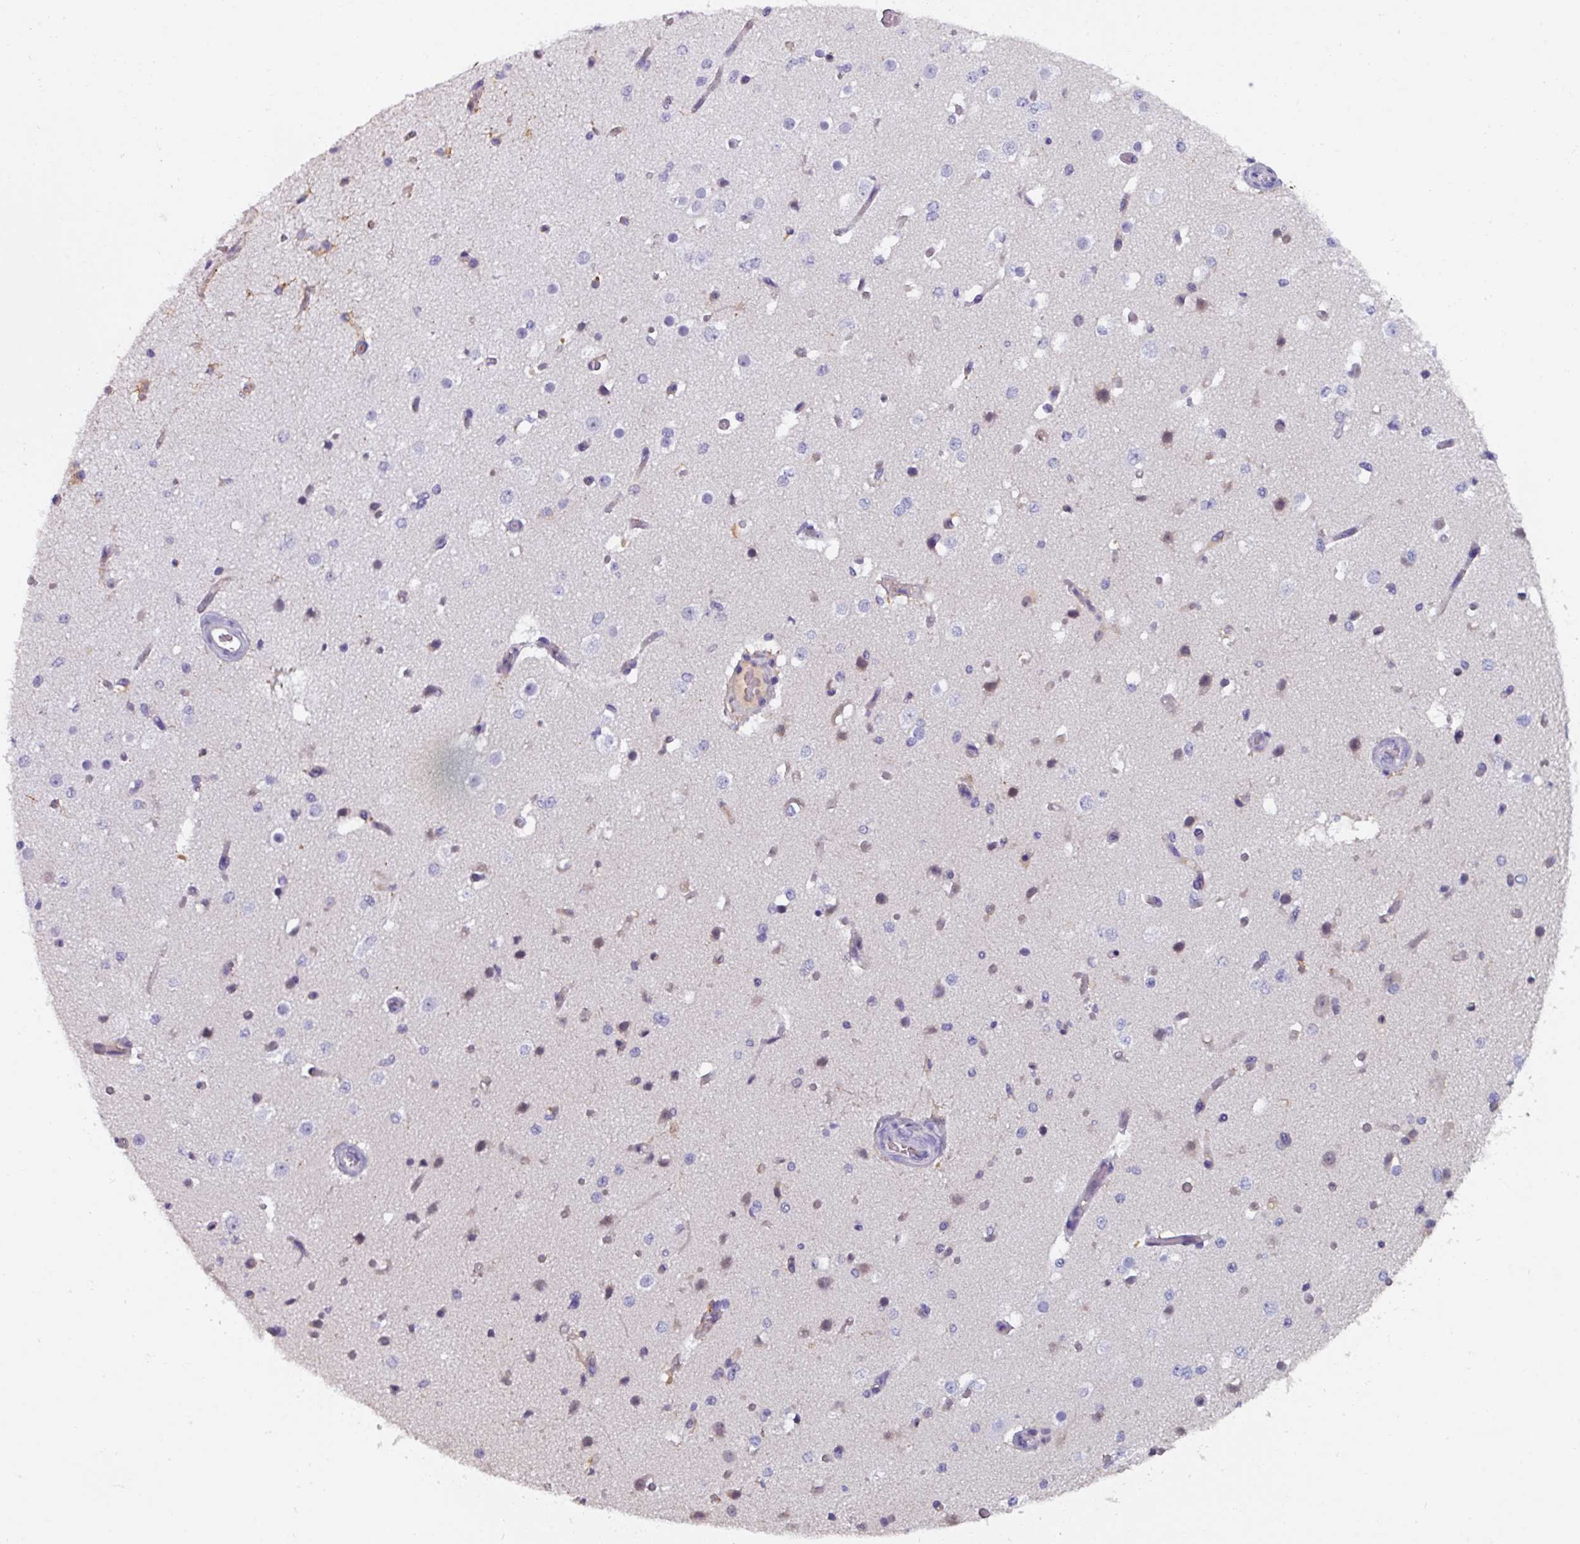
{"staining": {"intensity": "negative", "quantity": "none", "location": "none"}, "tissue": "cerebral cortex", "cell_type": "Endothelial cells", "image_type": "normal", "snomed": [{"axis": "morphology", "description": "Normal tissue, NOS"}, {"axis": "morphology", "description": "Inflammation, NOS"}, {"axis": "topography", "description": "Cerebral cortex"}], "caption": "High power microscopy micrograph of an IHC image of normal cerebral cortex, revealing no significant staining in endothelial cells. The staining was performed using DAB (3,3'-diaminobenzidine) to visualize the protein expression in brown, while the nuclei were stained in blue with hematoxylin (Magnification: 20x).", "gene": "SPESP1", "patient": {"sex": "male", "age": 6}}